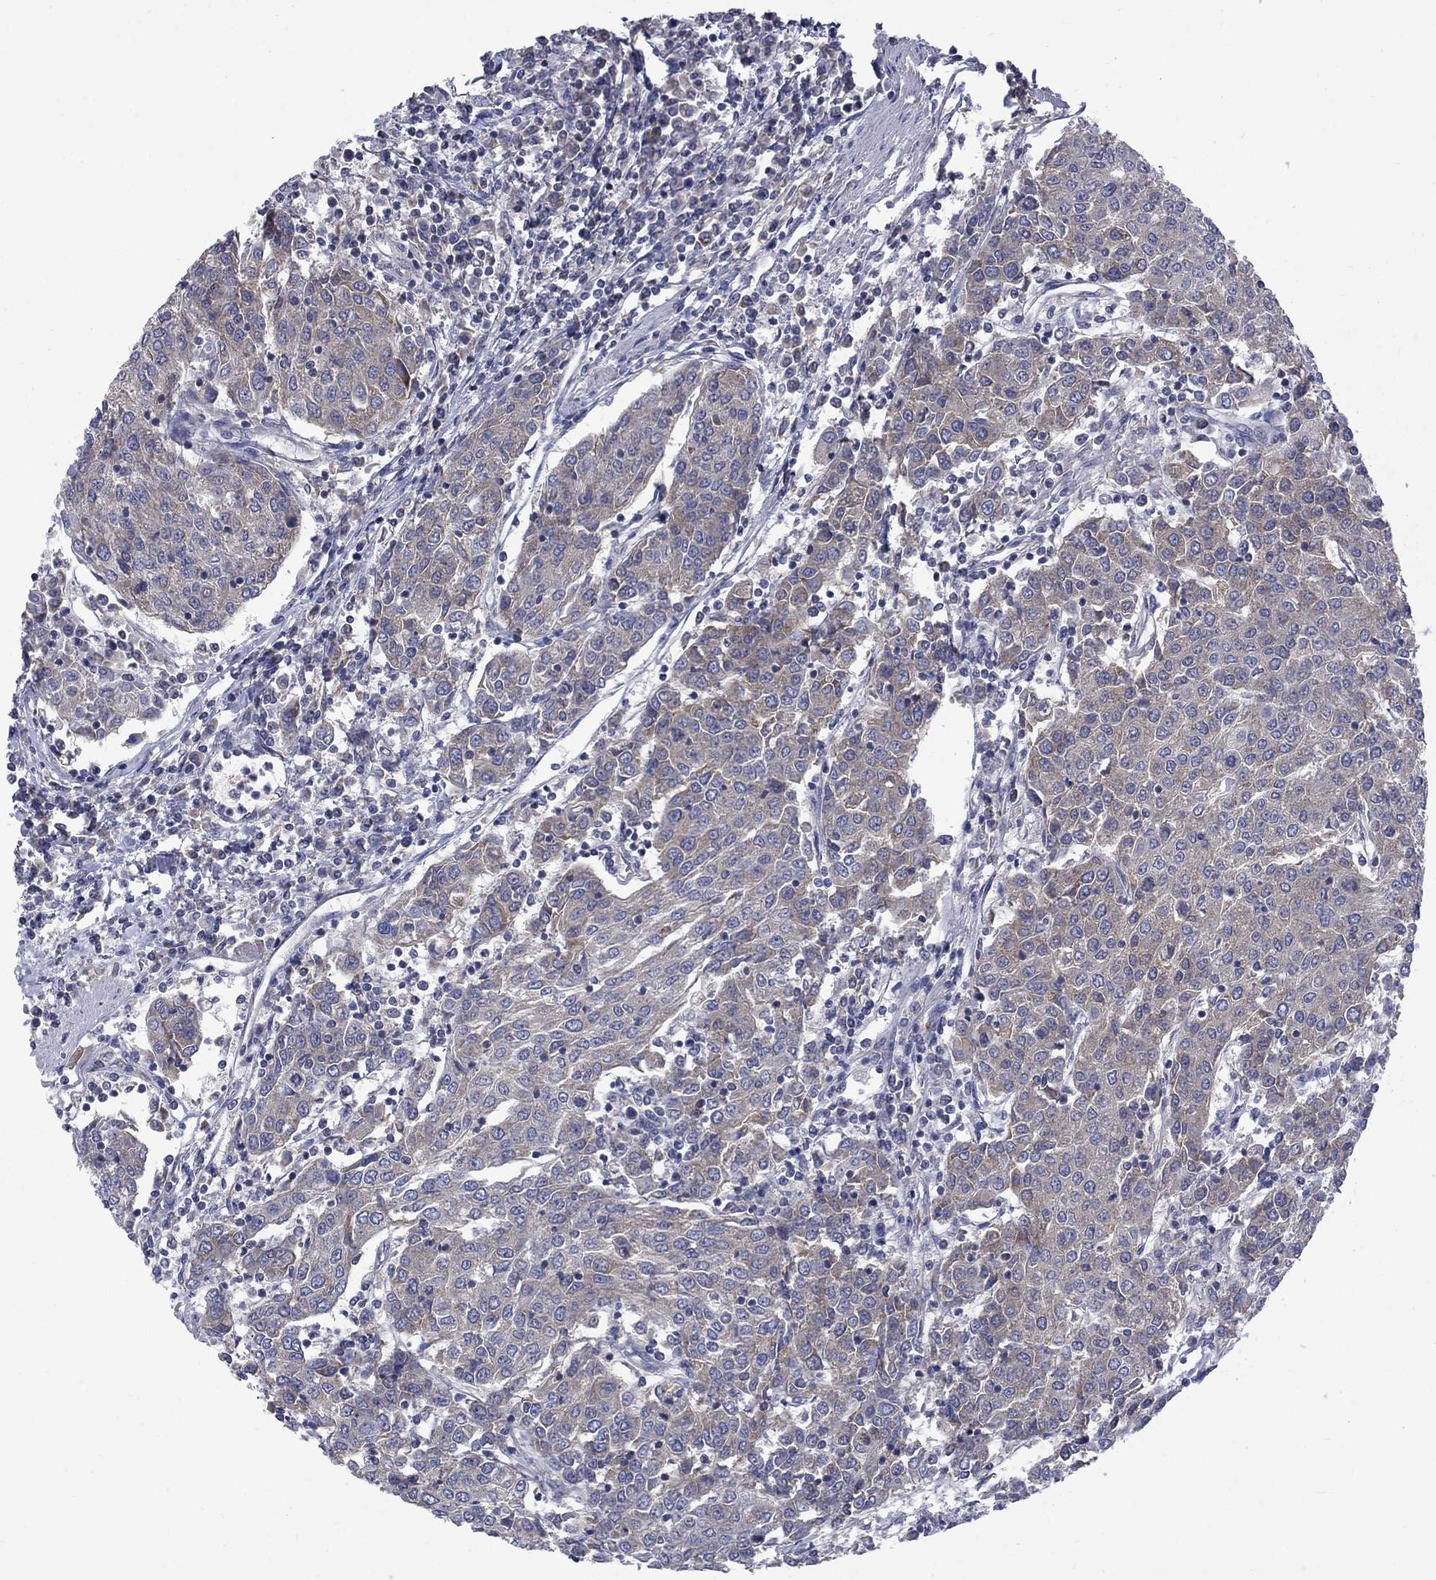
{"staining": {"intensity": "moderate", "quantity": "<25%", "location": "cytoplasmic/membranous"}, "tissue": "urothelial cancer", "cell_type": "Tumor cells", "image_type": "cancer", "snomed": [{"axis": "morphology", "description": "Urothelial carcinoma, High grade"}, {"axis": "topography", "description": "Urinary bladder"}], "caption": "Protein expression analysis of human high-grade urothelial carcinoma reveals moderate cytoplasmic/membranous positivity in about <25% of tumor cells.", "gene": "HSPA12A", "patient": {"sex": "female", "age": 85}}